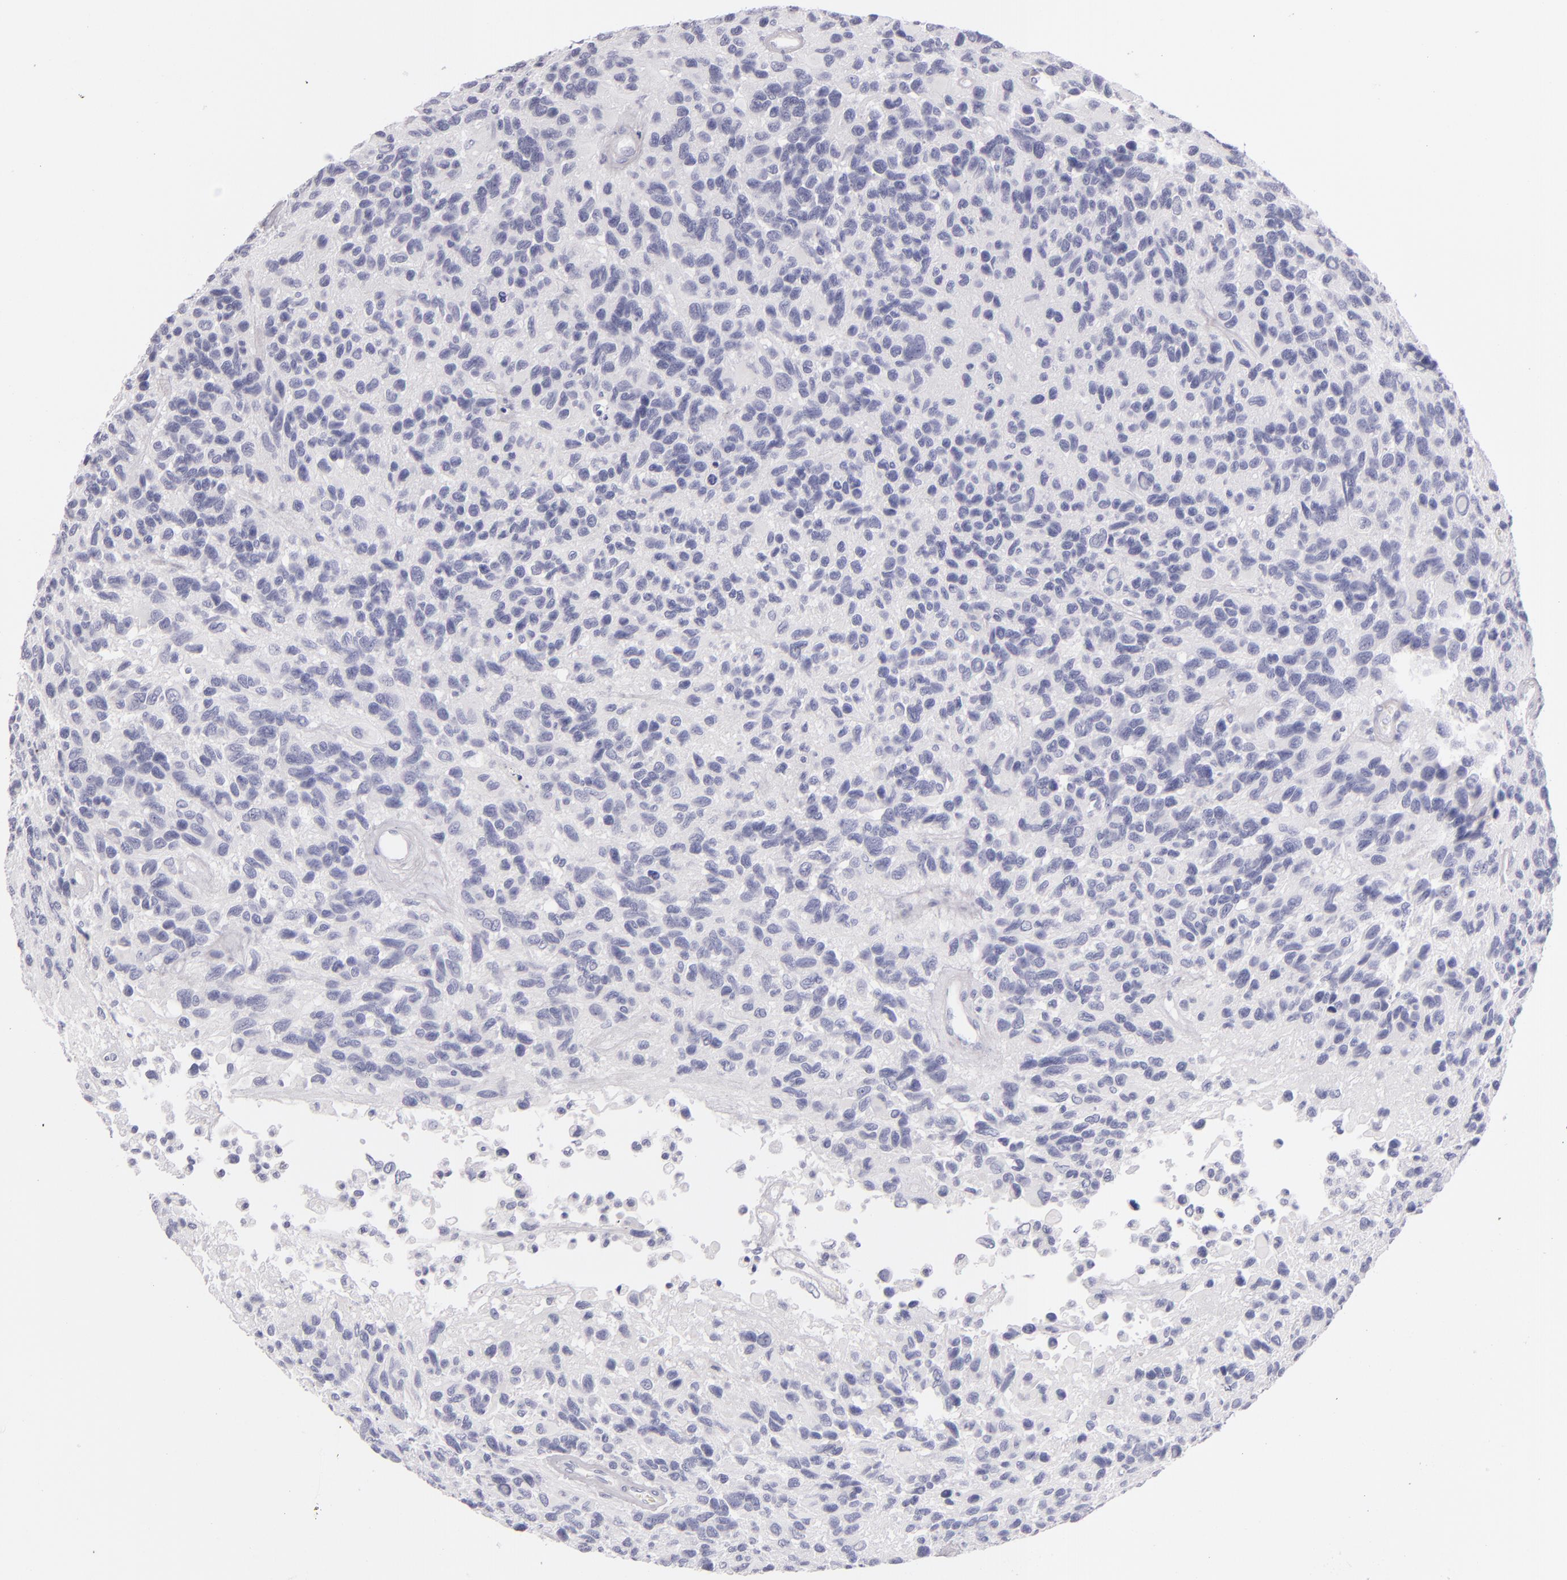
{"staining": {"intensity": "negative", "quantity": "none", "location": "none"}, "tissue": "glioma", "cell_type": "Tumor cells", "image_type": "cancer", "snomed": [{"axis": "morphology", "description": "Glioma, malignant, High grade"}, {"axis": "topography", "description": "Brain"}], "caption": "This histopathology image is of glioma stained with immunohistochemistry to label a protein in brown with the nuclei are counter-stained blue. There is no expression in tumor cells.", "gene": "TPSD1", "patient": {"sex": "male", "age": 77}}